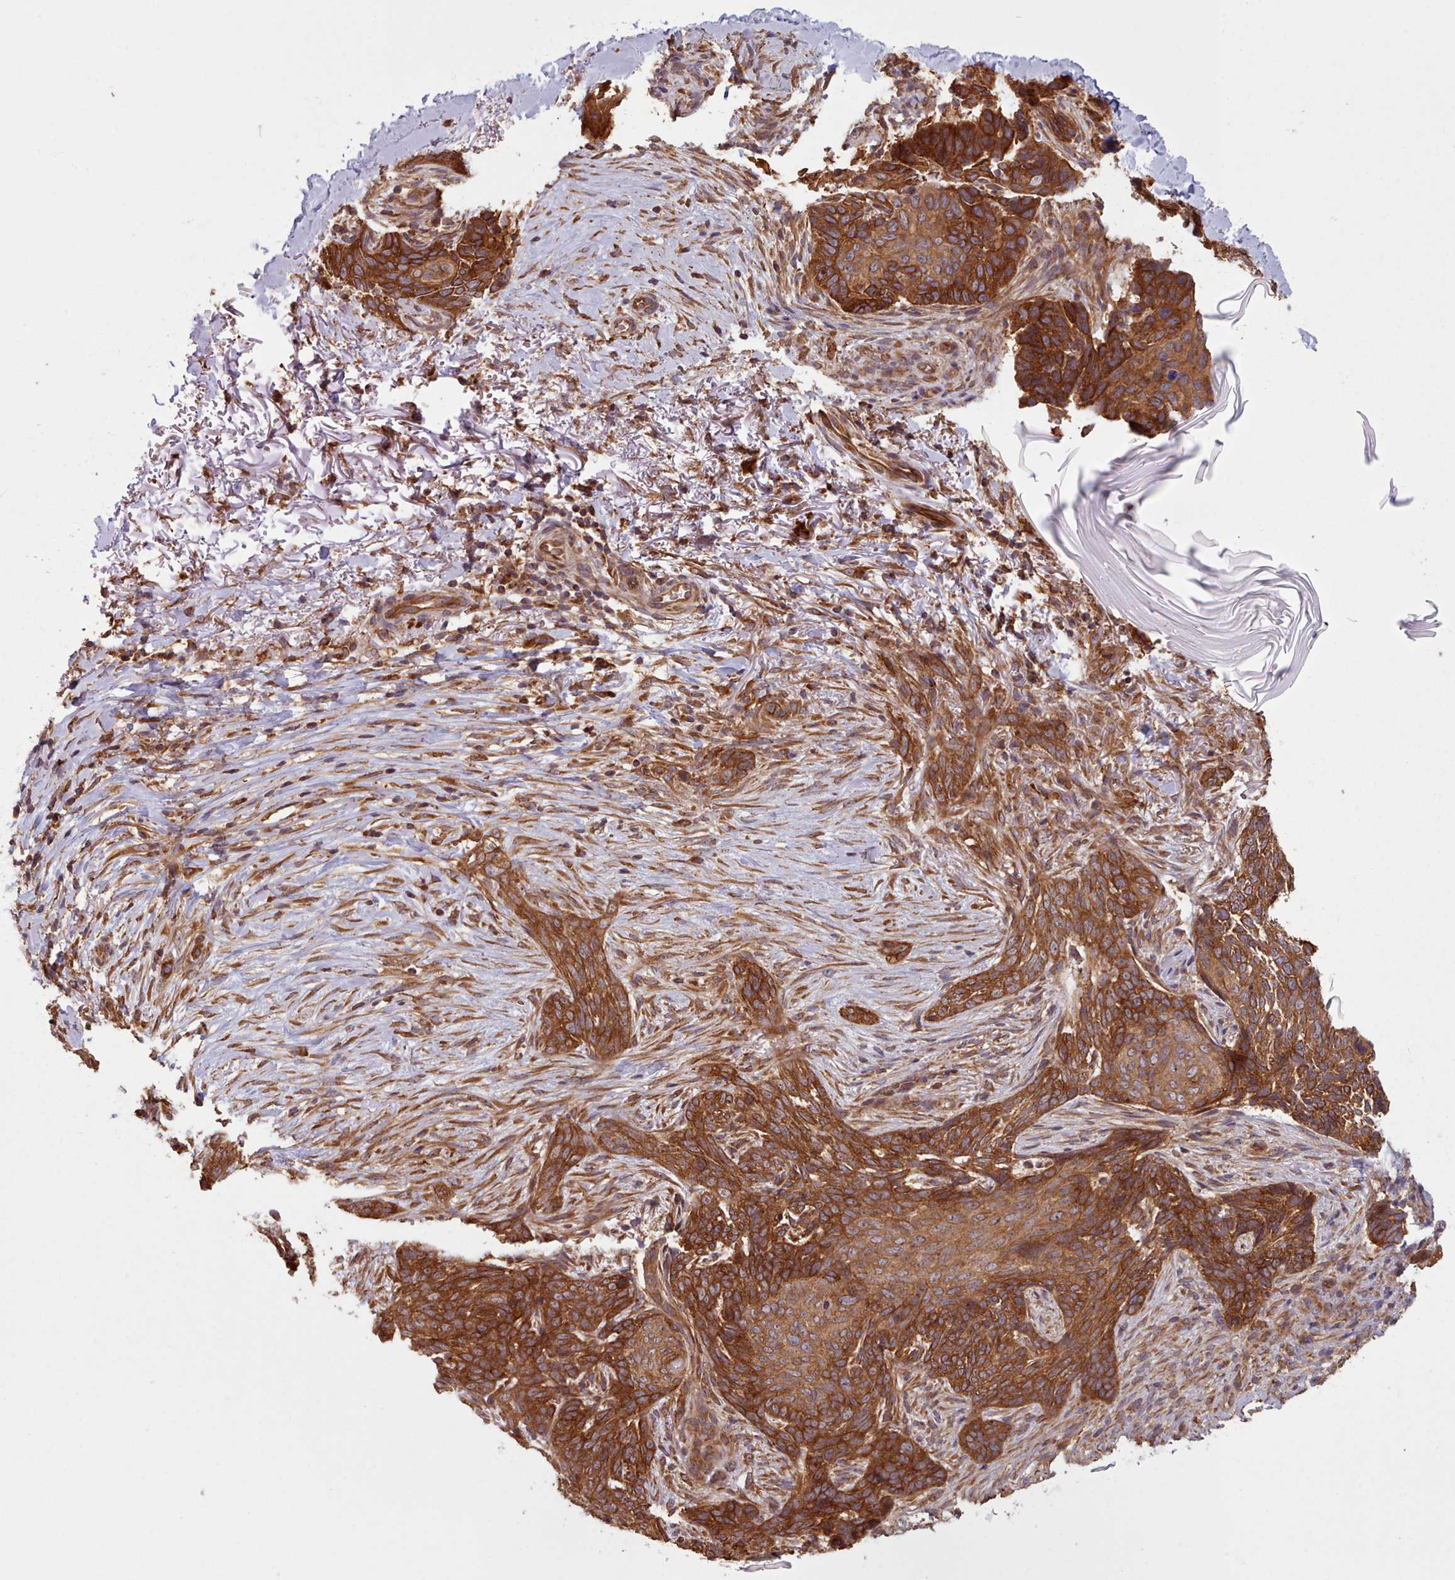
{"staining": {"intensity": "strong", "quantity": ">75%", "location": "cytoplasmic/membranous"}, "tissue": "skin cancer", "cell_type": "Tumor cells", "image_type": "cancer", "snomed": [{"axis": "morphology", "description": "Normal tissue, NOS"}, {"axis": "morphology", "description": "Basal cell carcinoma"}, {"axis": "topography", "description": "Skin"}], "caption": "Protein analysis of basal cell carcinoma (skin) tissue shows strong cytoplasmic/membranous positivity in approximately >75% of tumor cells. (DAB IHC, brown staining for protein, blue staining for nuclei).", "gene": "CRYBG1", "patient": {"sex": "female", "age": 67}}